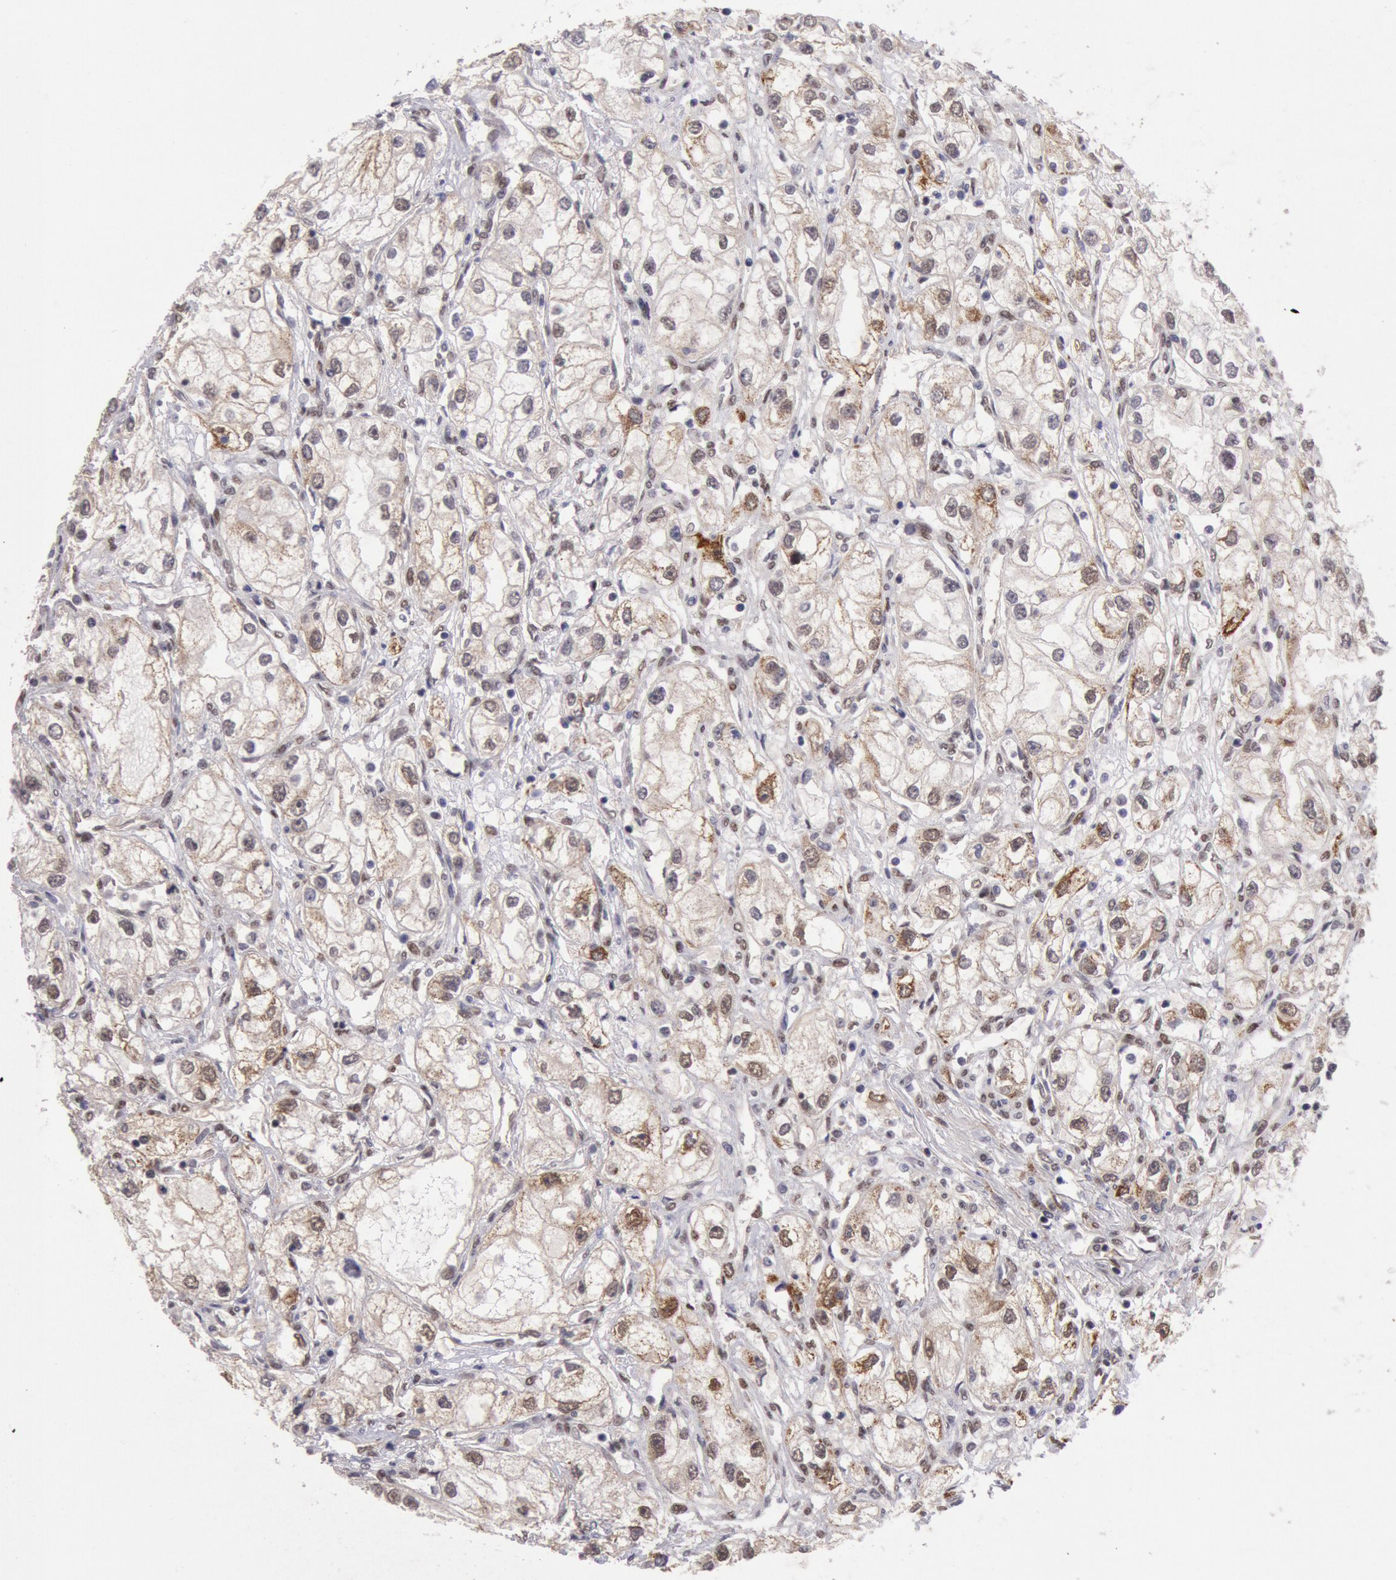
{"staining": {"intensity": "moderate", "quantity": "25%-75%", "location": "cytoplasmic/membranous,nuclear"}, "tissue": "renal cancer", "cell_type": "Tumor cells", "image_type": "cancer", "snomed": [{"axis": "morphology", "description": "Adenocarcinoma, NOS"}, {"axis": "topography", "description": "Kidney"}], "caption": "Tumor cells display medium levels of moderate cytoplasmic/membranous and nuclear expression in about 25%-75% of cells in human renal cancer. The staining is performed using DAB brown chromogen to label protein expression. The nuclei are counter-stained blue using hematoxylin.", "gene": "CDKN2B", "patient": {"sex": "male", "age": 57}}